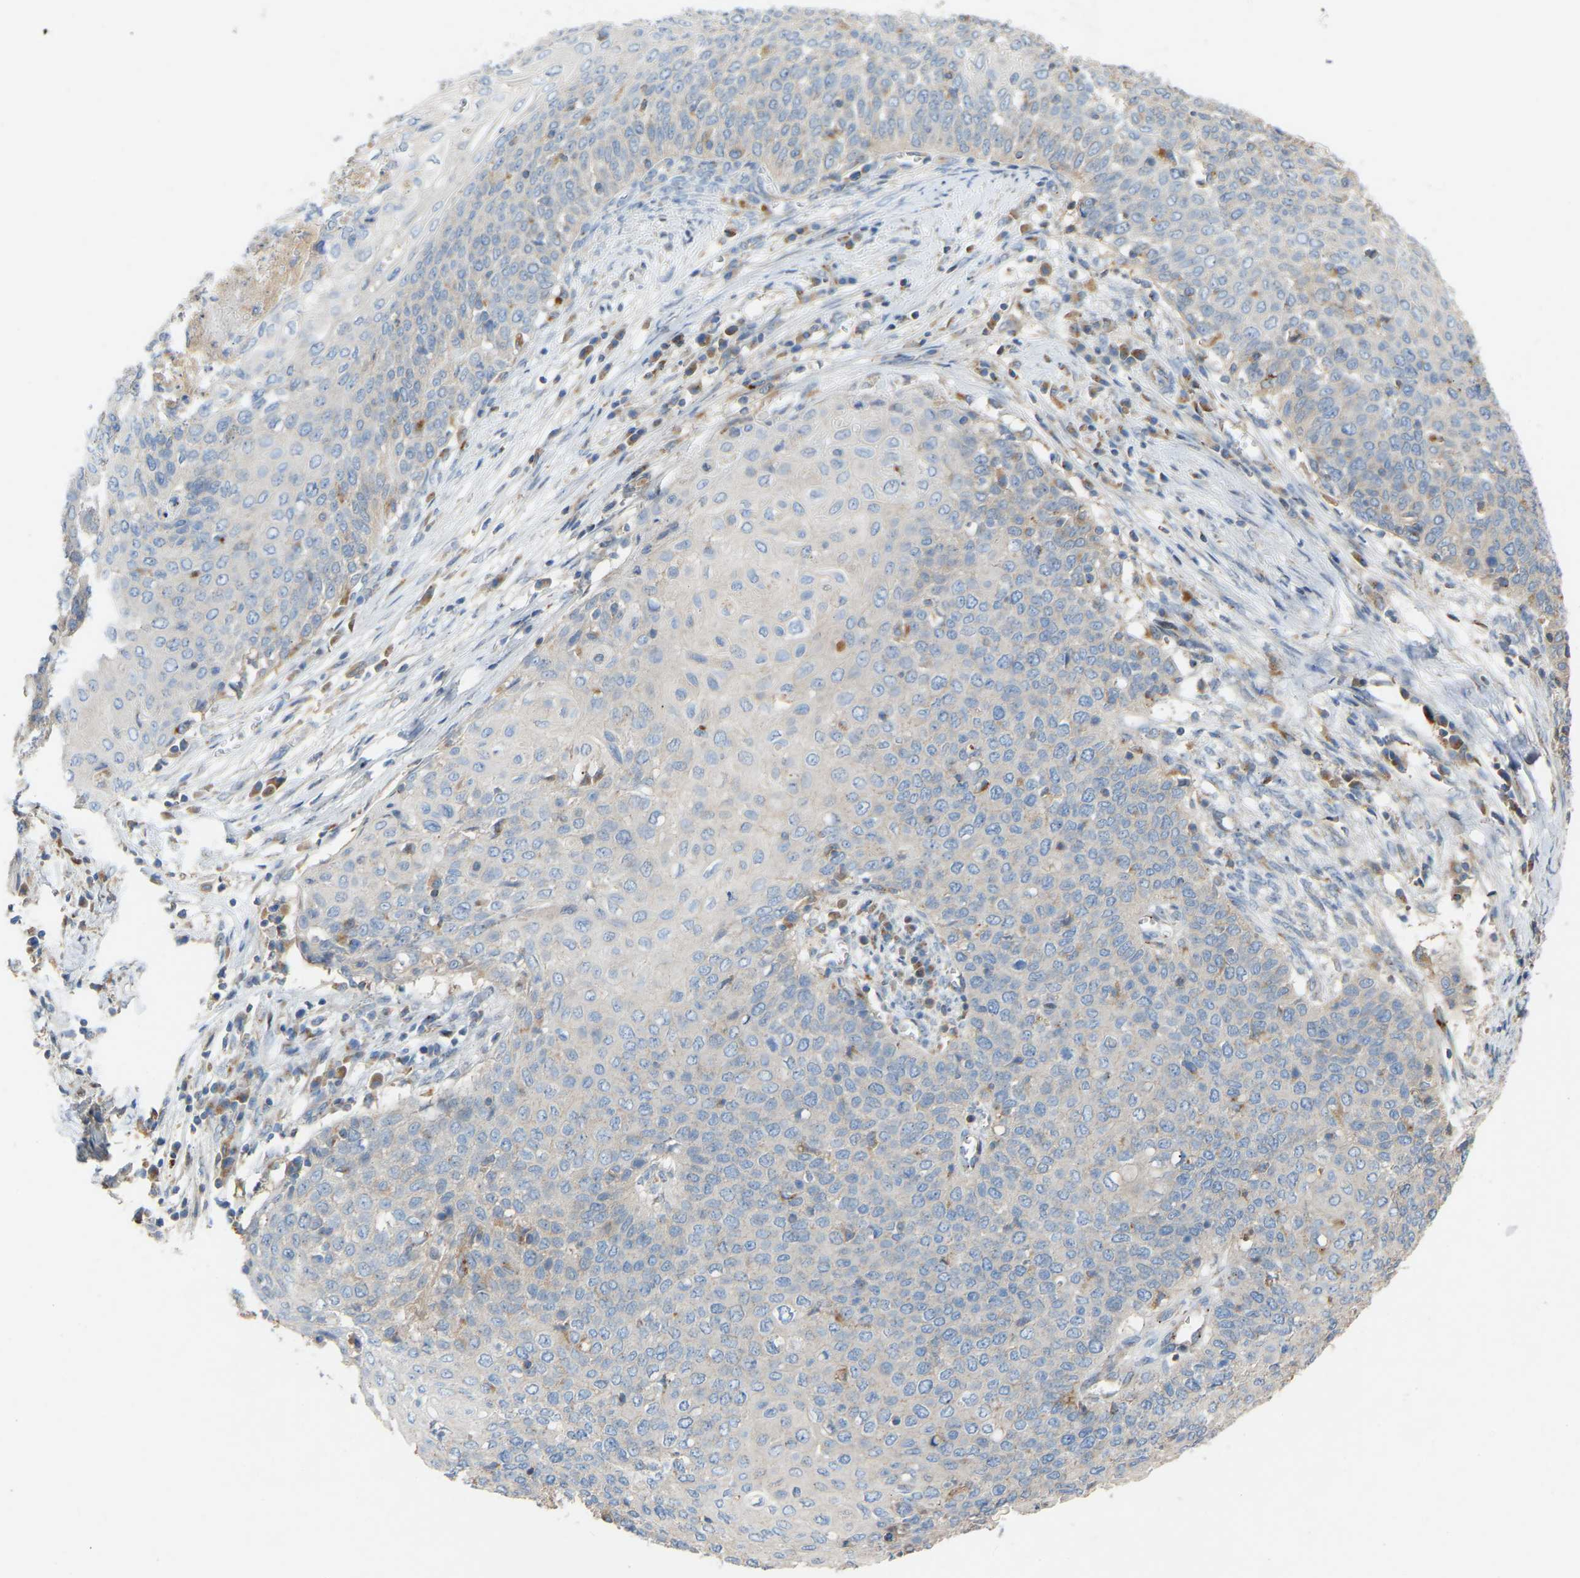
{"staining": {"intensity": "negative", "quantity": "none", "location": "none"}, "tissue": "cervical cancer", "cell_type": "Tumor cells", "image_type": "cancer", "snomed": [{"axis": "morphology", "description": "Squamous cell carcinoma, NOS"}, {"axis": "topography", "description": "Cervix"}], "caption": "Image shows no significant protein expression in tumor cells of cervical cancer (squamous cell carcinoma).", "gene": "RGP1", "patient": {"sex": "female", "age": 39}}